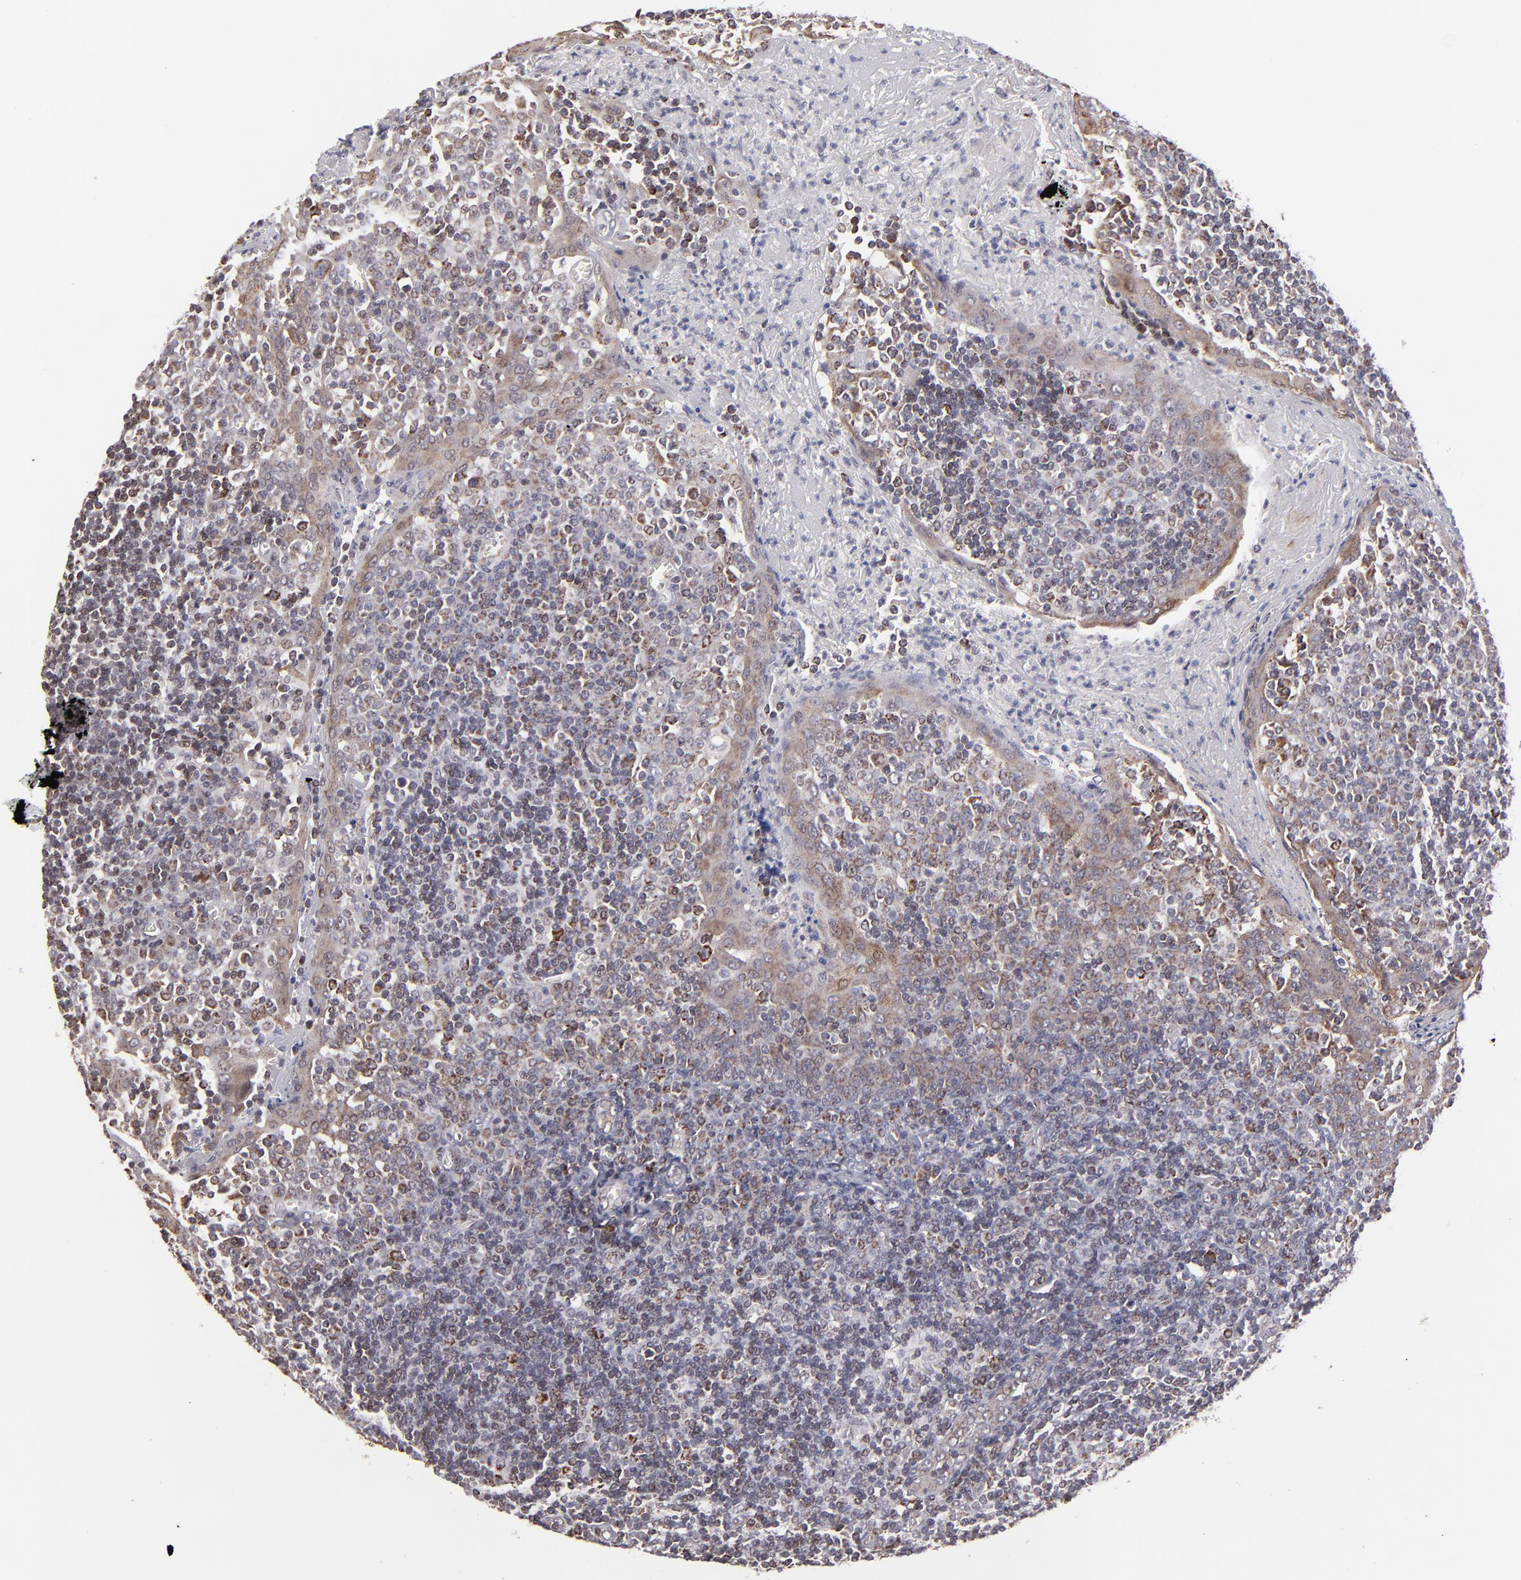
{"staining": {"intensity": "moderate", "quantity": "25%-75%", "location": "cytoplasmic/membranous,nuclear"}, "tissue": "tonsil", "cell_type": "Germinal center cells", "image_type": "normal", "snomed": [{"axis": "morphology", "description": "Normal tissue, NOS"}, {"axis": "topography", "description": "Tonsil"}], "caption": "Moderate cytoplasmic/membranous,nuclear positivity for a protein is present in about 25%-75% of germinal center cells of unremarkable tonsil using immunohistochemistry.", "gene": "SLC15A1", "patient": {"sex": "female", "age": 41}}